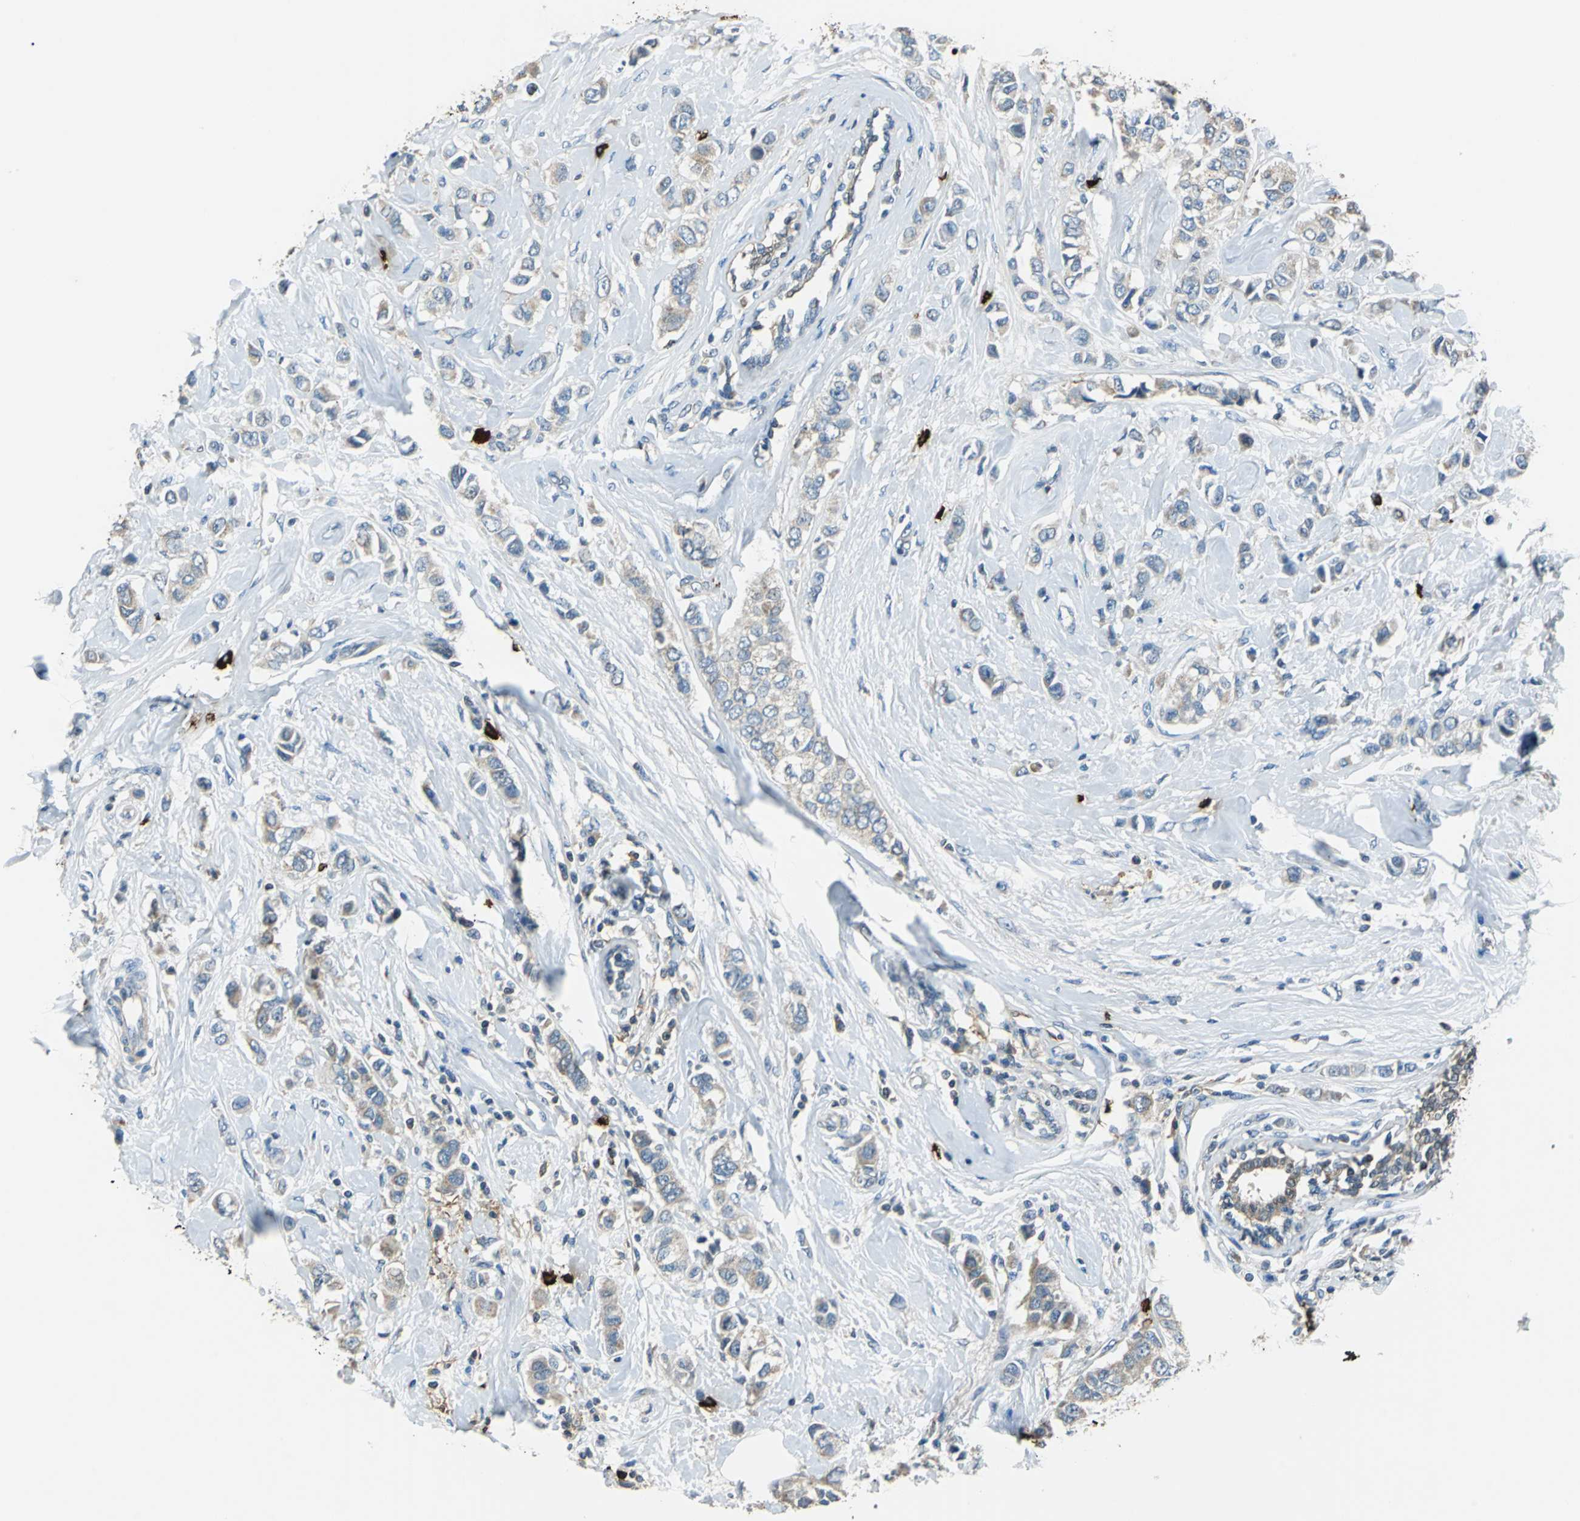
{"staining": {"intensity": "weak", "quantity": "25%-75%", "location": "cytoplasmic/membranous"}, "tissue": "breast cancer", "cell_type": "Tumor cells", "image_type": "cancer", "snomed": [{"axis": "morphology", "description": "Duct carcinoma"}, {"axis": "topography", "description": "Breast"}], "caption": "Immunohistochemistry (IHC) staining of intraductal carcinoma (breast), which reveals low levels of weak cytoplasmic/membranous expression in about 25%-75% of tumor cells indicating weak cytoplasmic/membranous protein positivity. The staining was performed using DAB (3,3'-diaminobenzidine) (brown) for protein detection and nuclei were counterstained in hematoxylin (blue).", "gene": "CPA3", "patient": {"sex": "female", "age": 50}}